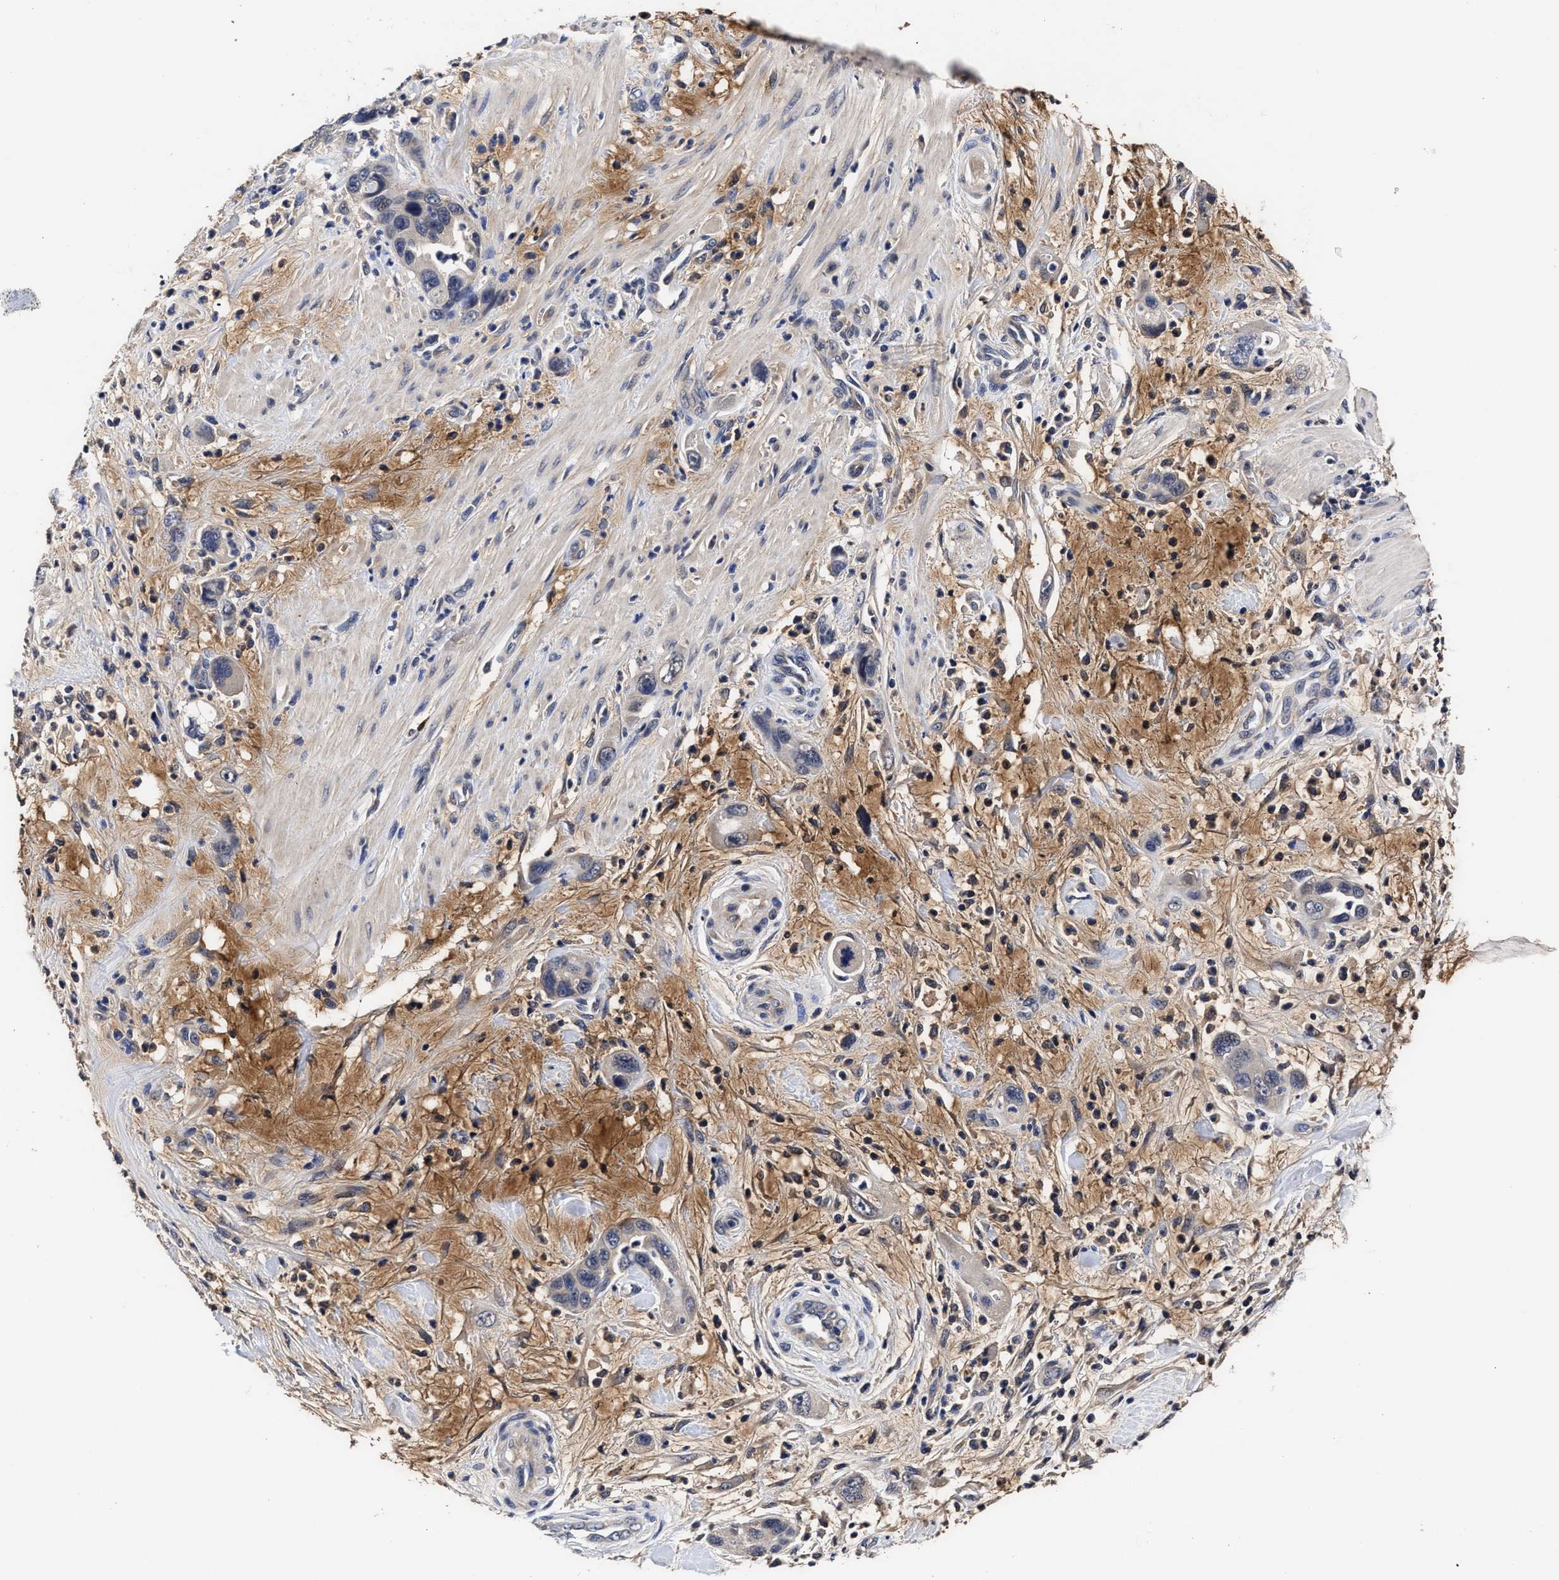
{"staining": {"intensity": "negative", "quantity": "none", "location": "none"}, "tissue": "pancreatic cancer", "cell_type": "Tumor cells", "image_type": "cancer", "snomed": [{"axis": "morphology", "description": "Adenocarcinoma, NOS"}, {"axis": "topography", "description": "Pancreas"}], "caption": "IHC of pancreatic adenocarcinoma displays no positivity in tumor cells.", "gene": "SOCS5", "patient": {"sex": "female", "age": 70}}